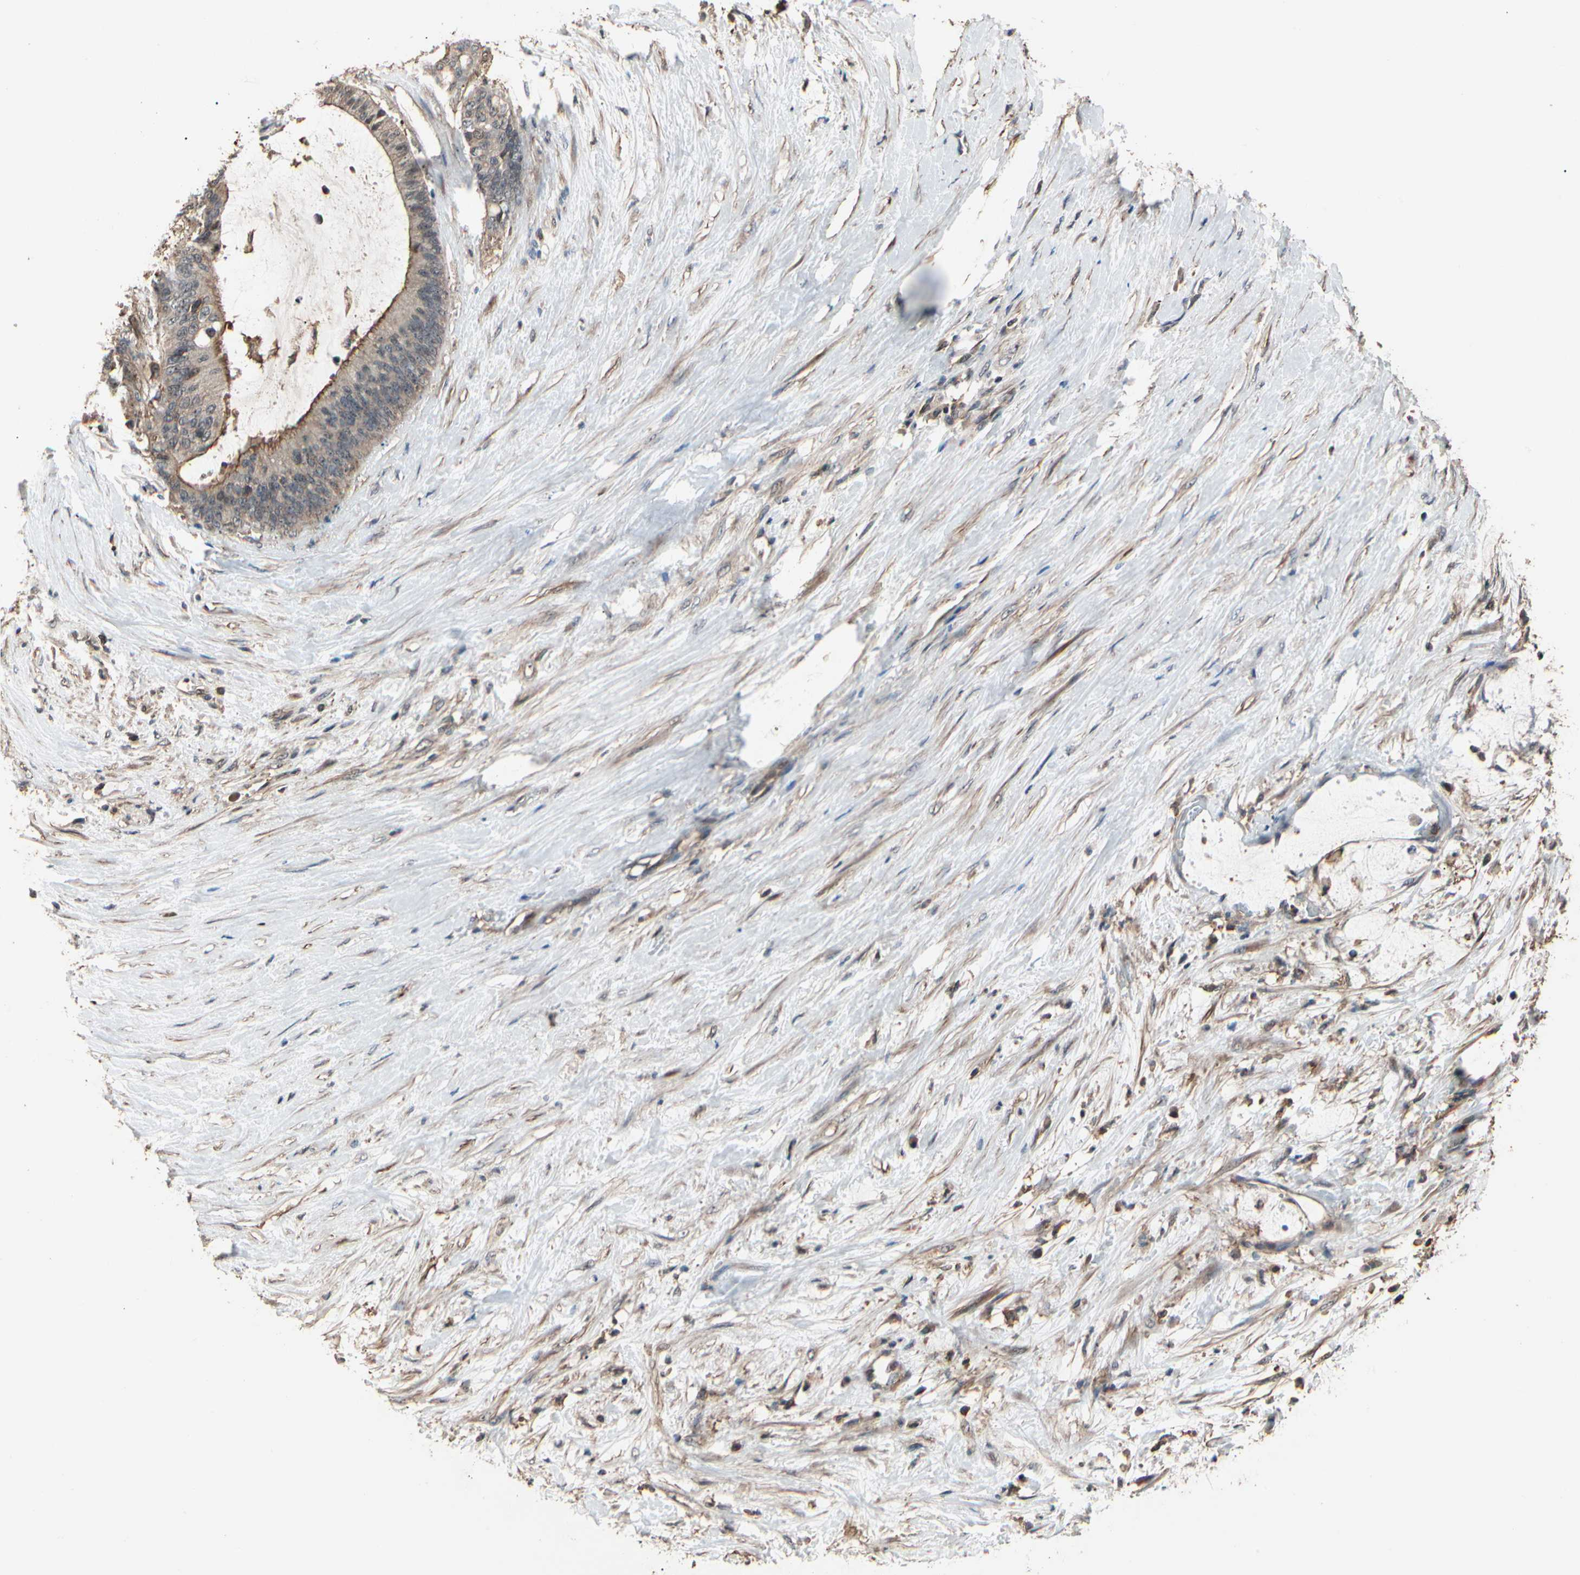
{"staining": {"intensity": "weak", "quantity": "25%-75%", "location": "cytoplasmic/membranous"}, "tissue": "liver cancer", "cell_type": "Tumor cells", "image_type": "cancer", "snomed": [{"axis": "morphology", "description": "Cholangiocarcinoma"}, {"axis": "topography", "description": "Liver"}], "caption": "A brown stain shows weak cytoplasmic/membranous staining of a protein in liver cancer tumor cells.", "gene": "MAPK13", "patient": {"sex": "female", "age": 73}}